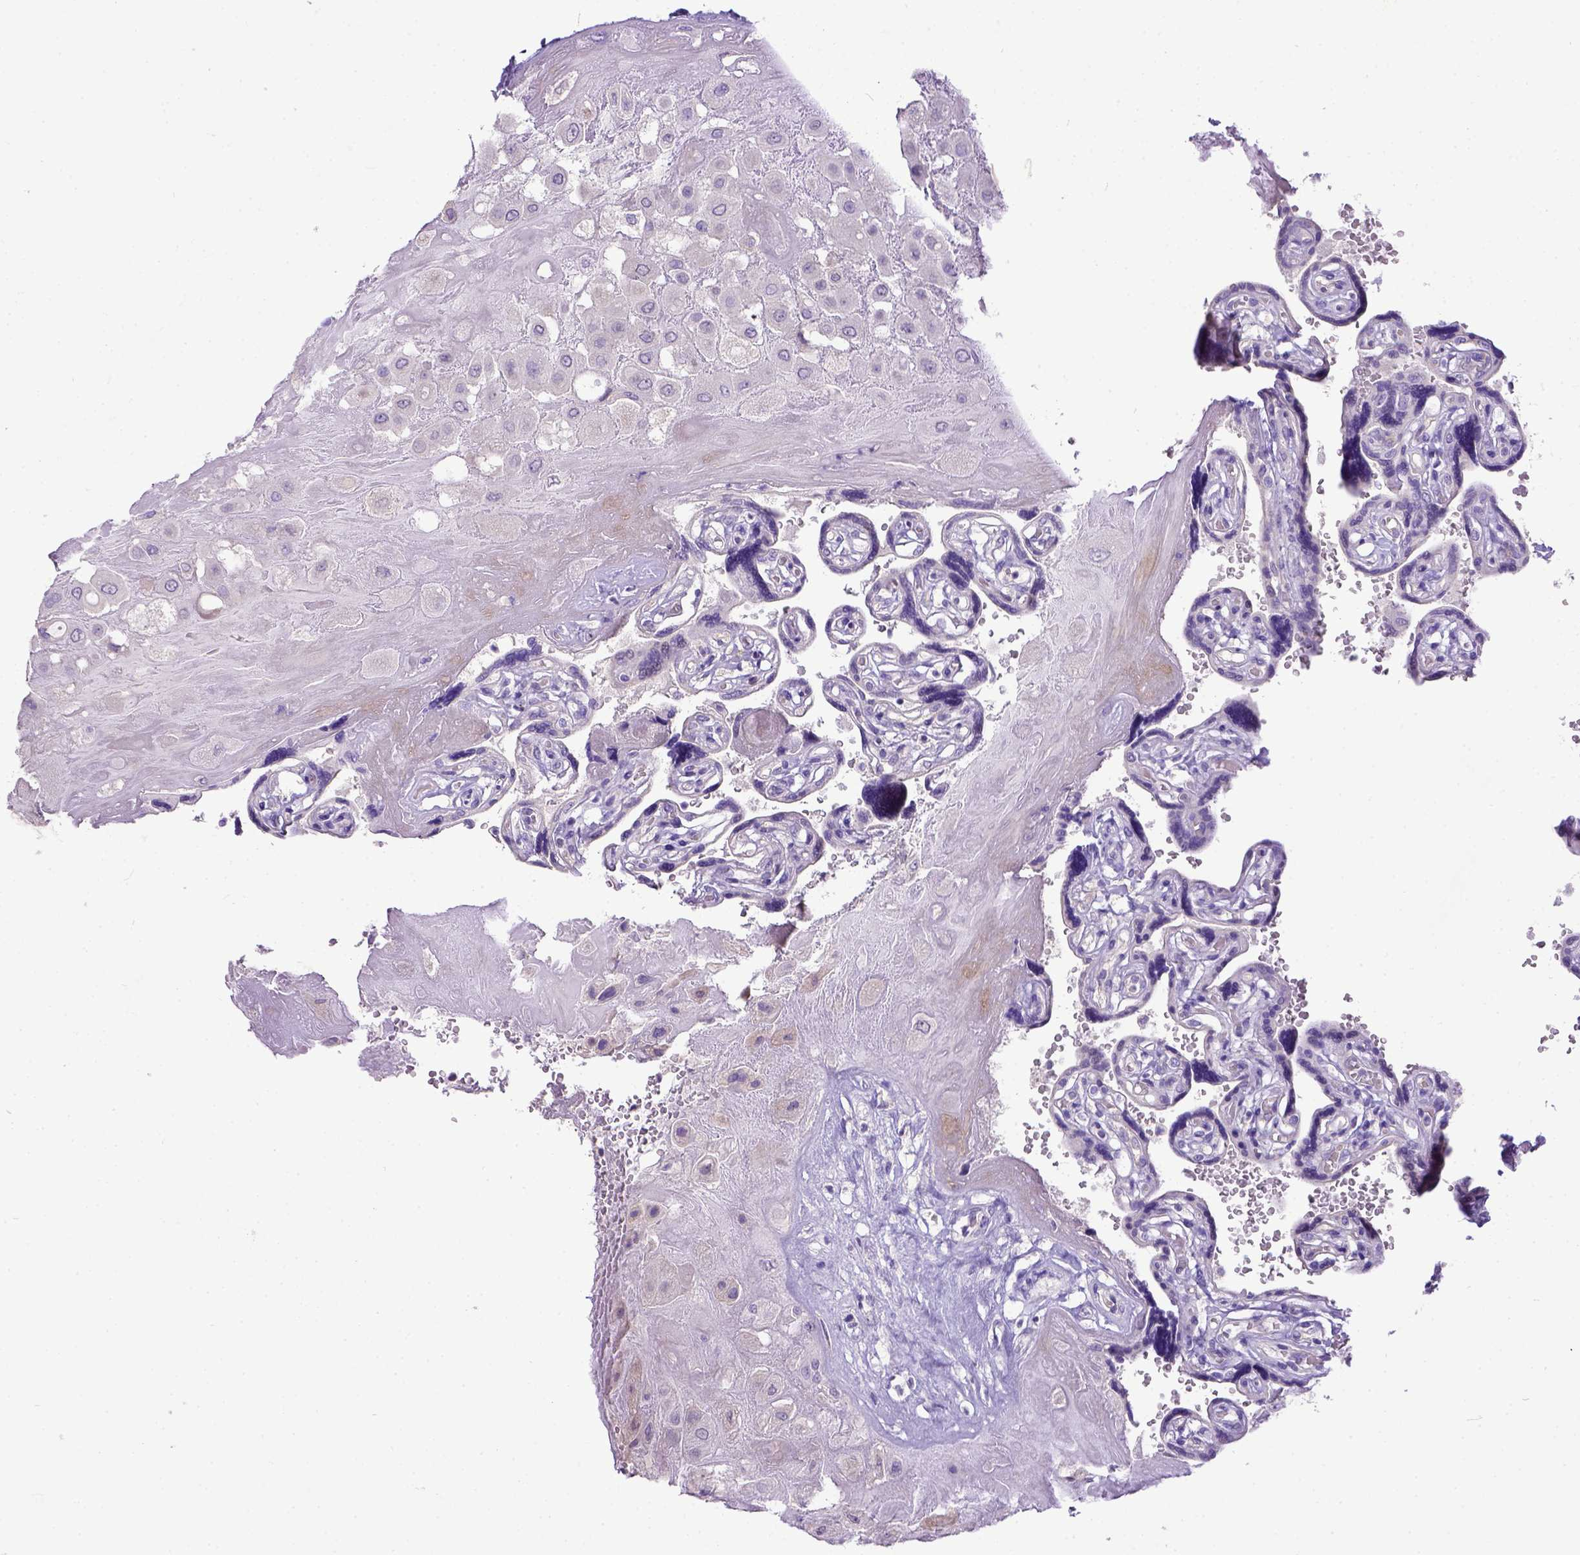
{"staining": {"intensity": "negative", "quantity": "none", "location": "none"}, "tissue": "placenta", "cell_type": "Decidual cells", "image_type": "normal", "snomed": [{"axis": "morphology", "description": "Normal tissue, NOS"}, {"axis": "topography", "description": "Placenta"}], "caption": "Human placenta stained for a protein using IHC demonstrates no positivity in decidual cells.", "gene": "KIT", "patient": {"sex": "female", "age": 32}}